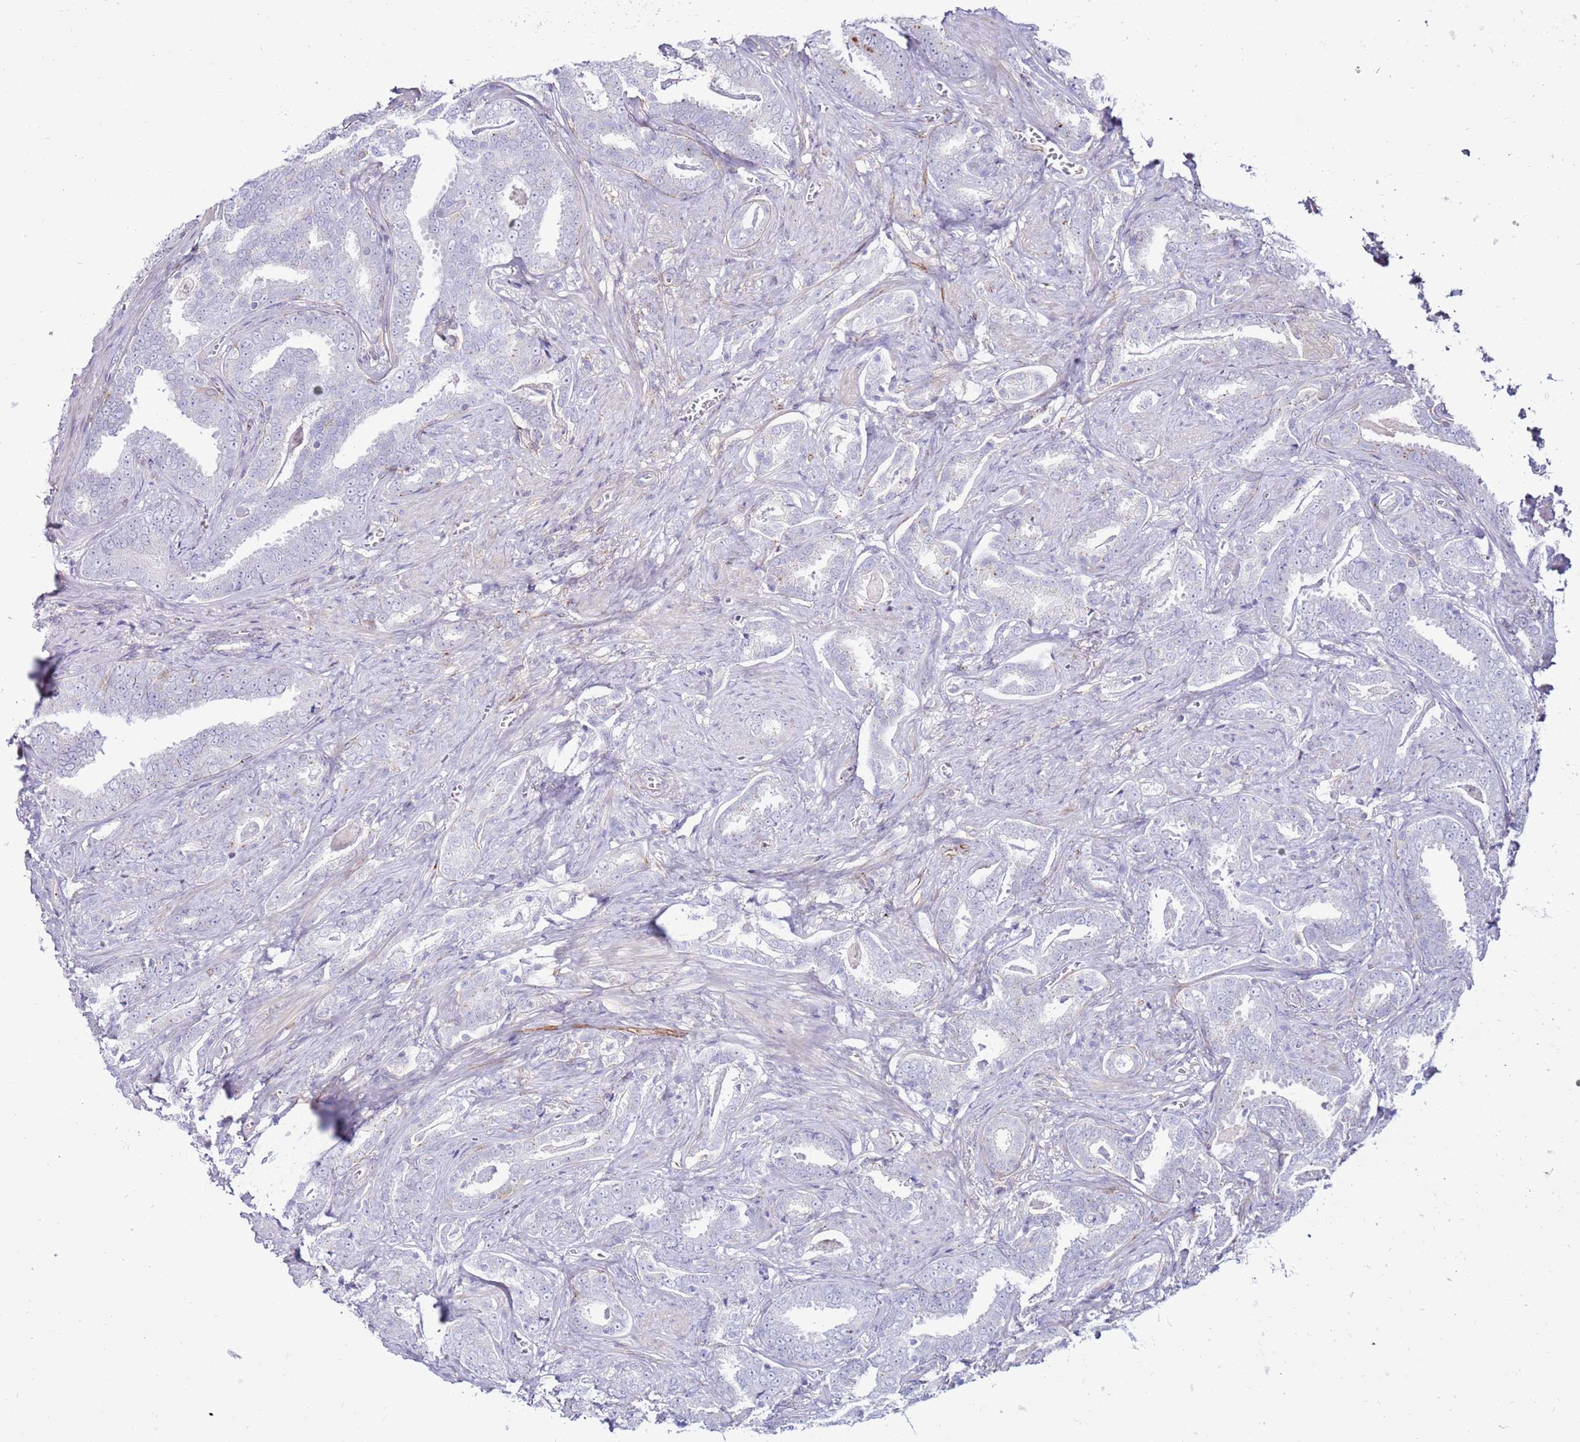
{"staining": {"intensity": "negative", "quantity": "none", "location": "none"}, "tissue": "prostate cancer", "cell_type": "Tumor cells", "image_type": "cancer", "snomed": [{"axis": "morphology", "description": "Adenocarcinoma, High grade"}, {"axis": "topography", "description": "Prostate"}], "caption": "A histopathology image of human high-grade adenocarcinoma (prostate) is negative for staining in tumor cells.", "gene": "CLEC4M", "patient": {"sex": "male", "age": 67}}